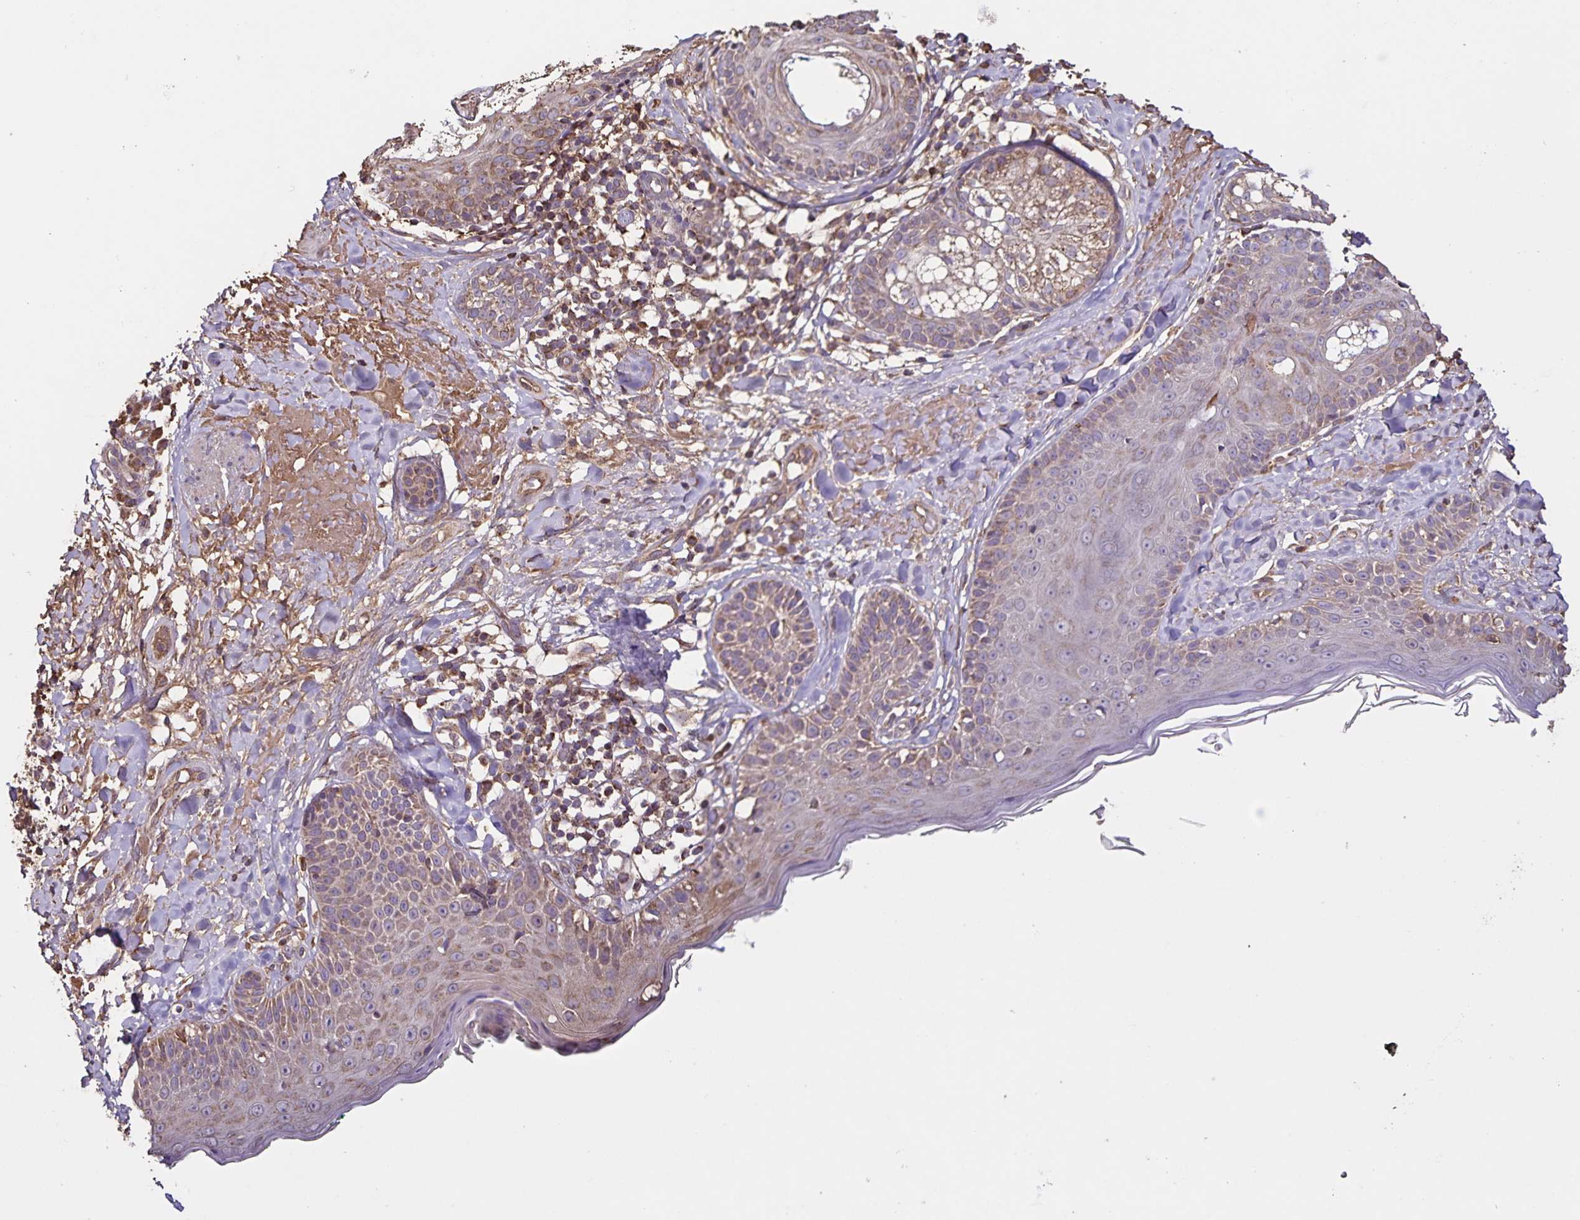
{"staining": {"intensity": "moderate", "quantity": ">75%", "location": "cytoplasmic/membranous"}, "tissue": "skin", "cell_type": "Fibroblasts", "image_type": "normal", "snomed": [{"axis": "morphology", "description": "Normal tissue, NOS"}, {"axis": "topography", "description": "Skin"}], "caption": "DAB (3,3'-diaminobenzidine) immunohistochemical staining of normal skin shows moderate cytoplasmic/membranous protein staining in approximately >75% of fibroblasts. (DAB IHC with brightfield microscopy, high magnification).", "gene": "MAN1A1", "patient": {"sex": "male", "age": 73}}